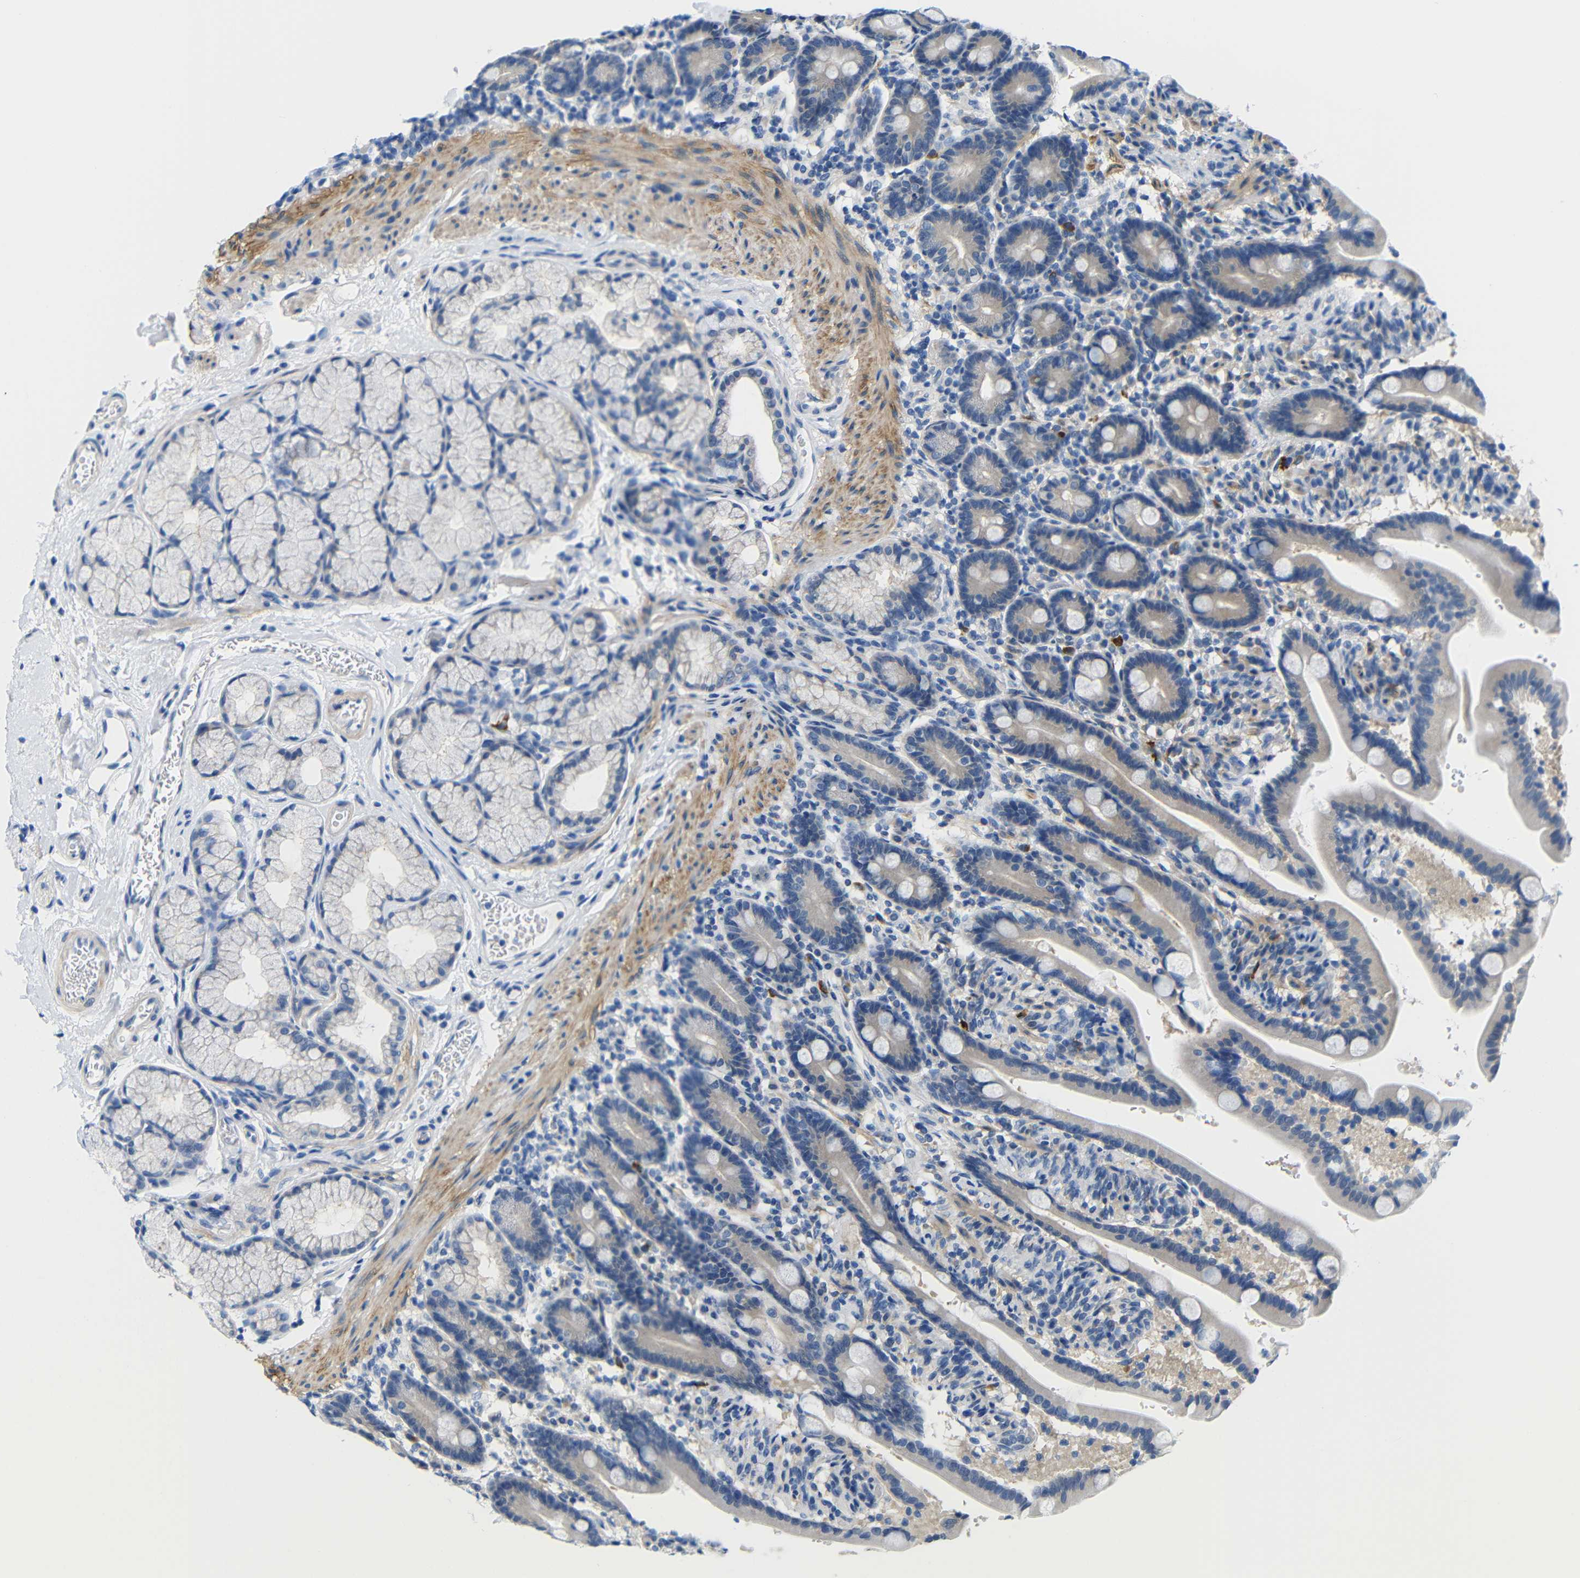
{"staining": {"intensity": "negative", "quantity": "none", "location": "none"}, "tissue": "duodenum", "cell_type": "Glandular cells", "image_type": "normal", "snomed": [{"axis": "morphology", "description": "Normal tissue, NOS"}, {"axis": "topography", "description": "Duodenum"}], "caption": "DAB immunohistochemical staining of unremarkable human duodenum demonstrates no significant positivity in glandular cells.", "gene": "NEGR1", "patient": {"sex": "male", "age": 54}}